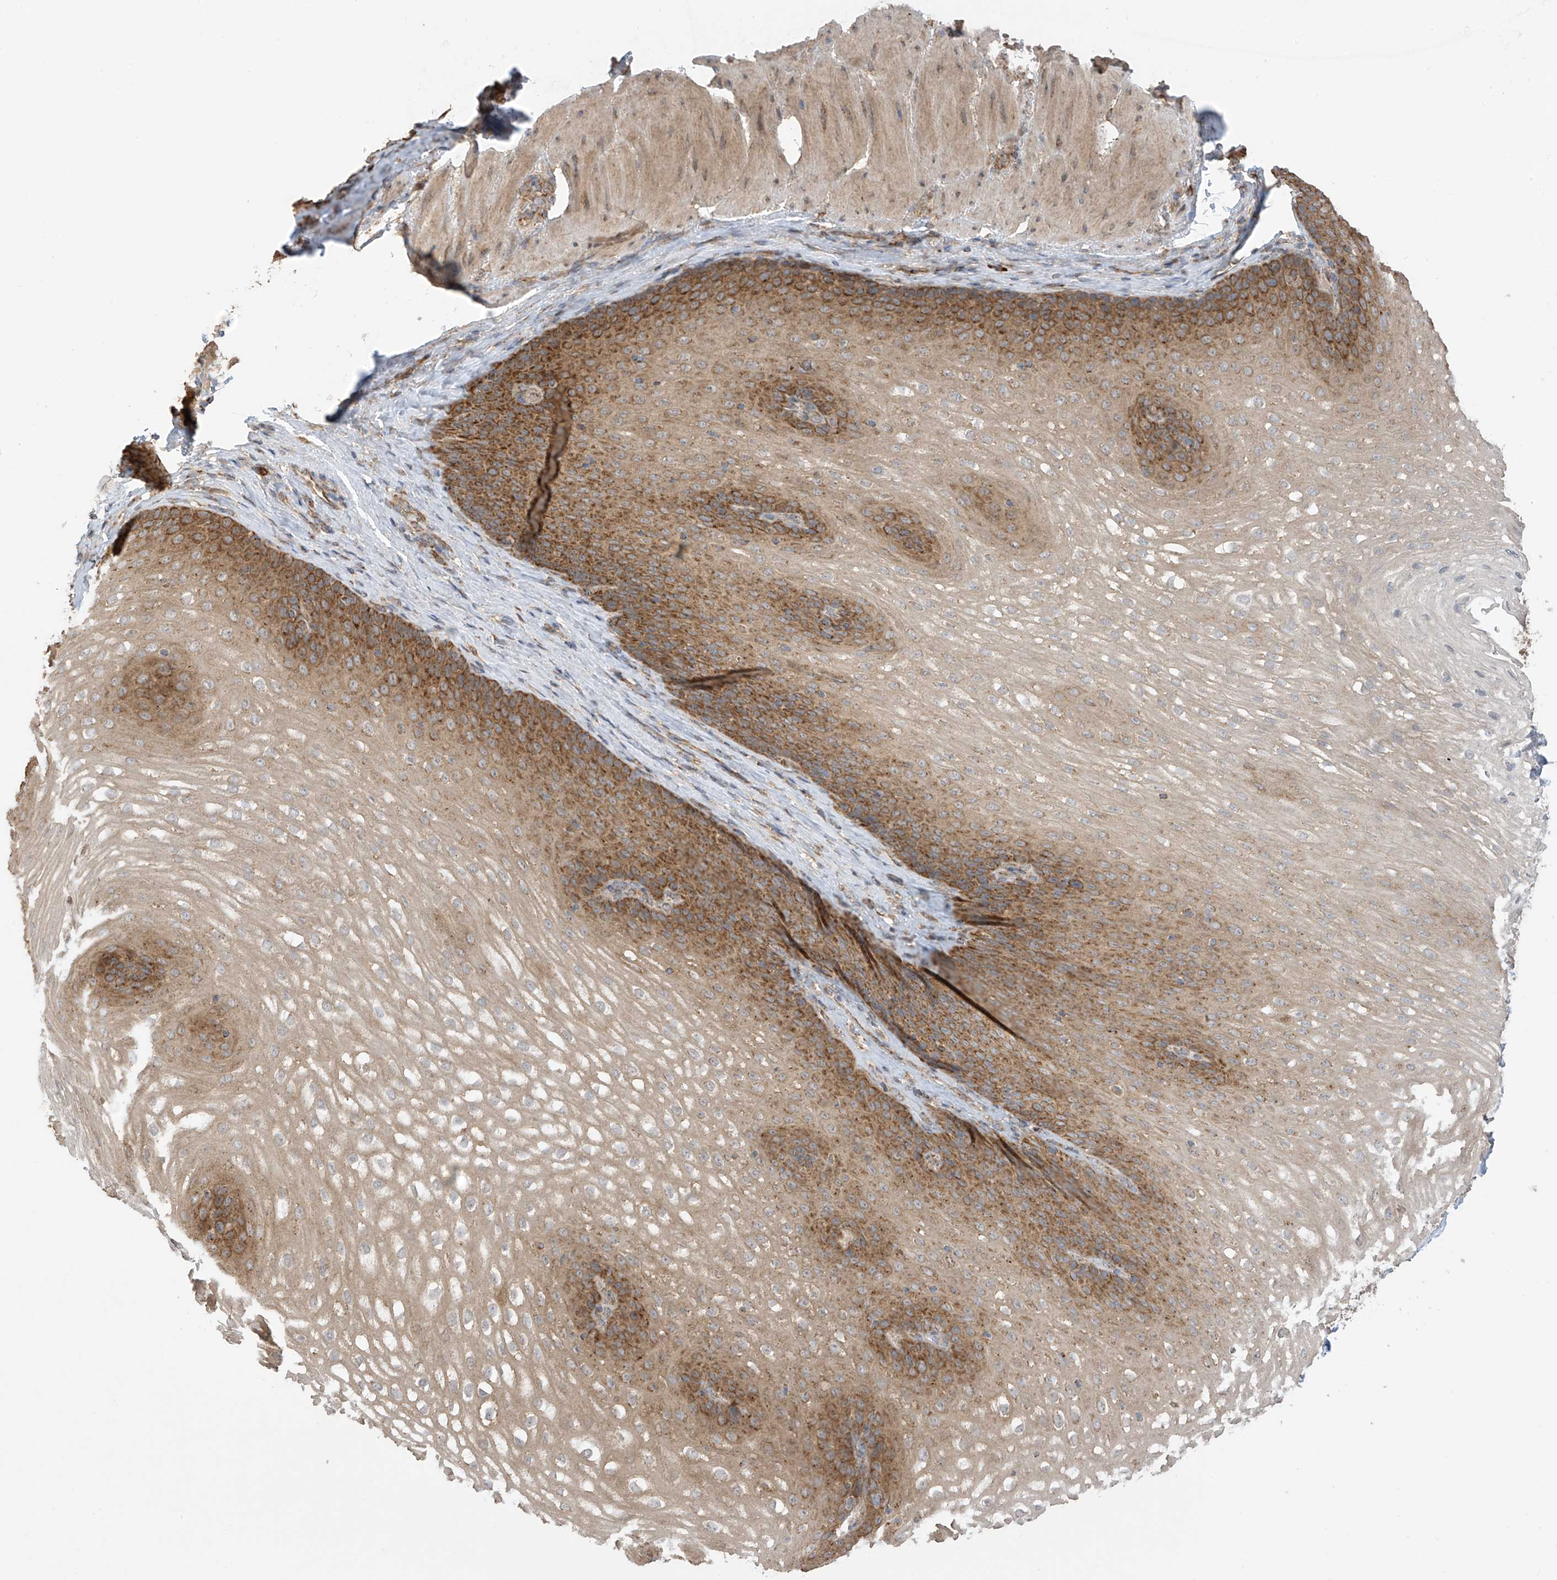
{"staining": {"intensity": "moderate", "quantity": "25%-75%", "location": "cytoplasmic/membranous"}, "tissue": "esophagus", "cell_type": "Squamous epithelial cells", "image_type": "normal", "snomed": [{"axis": "morphology", "description": "Normal tissue, NOS"}, {"axis": "topography", "description": "Esophagus"}], "caption": "Moderate cytoplasmic/membranous expression is appreciated in approximately 25%-75% of squamous epithelial cells in unremarkable esophagus. (IHC, brightfield microscopy, high magnification).", "gene": "PNPT1", "patient": {"sex": "female", "age": 66}}